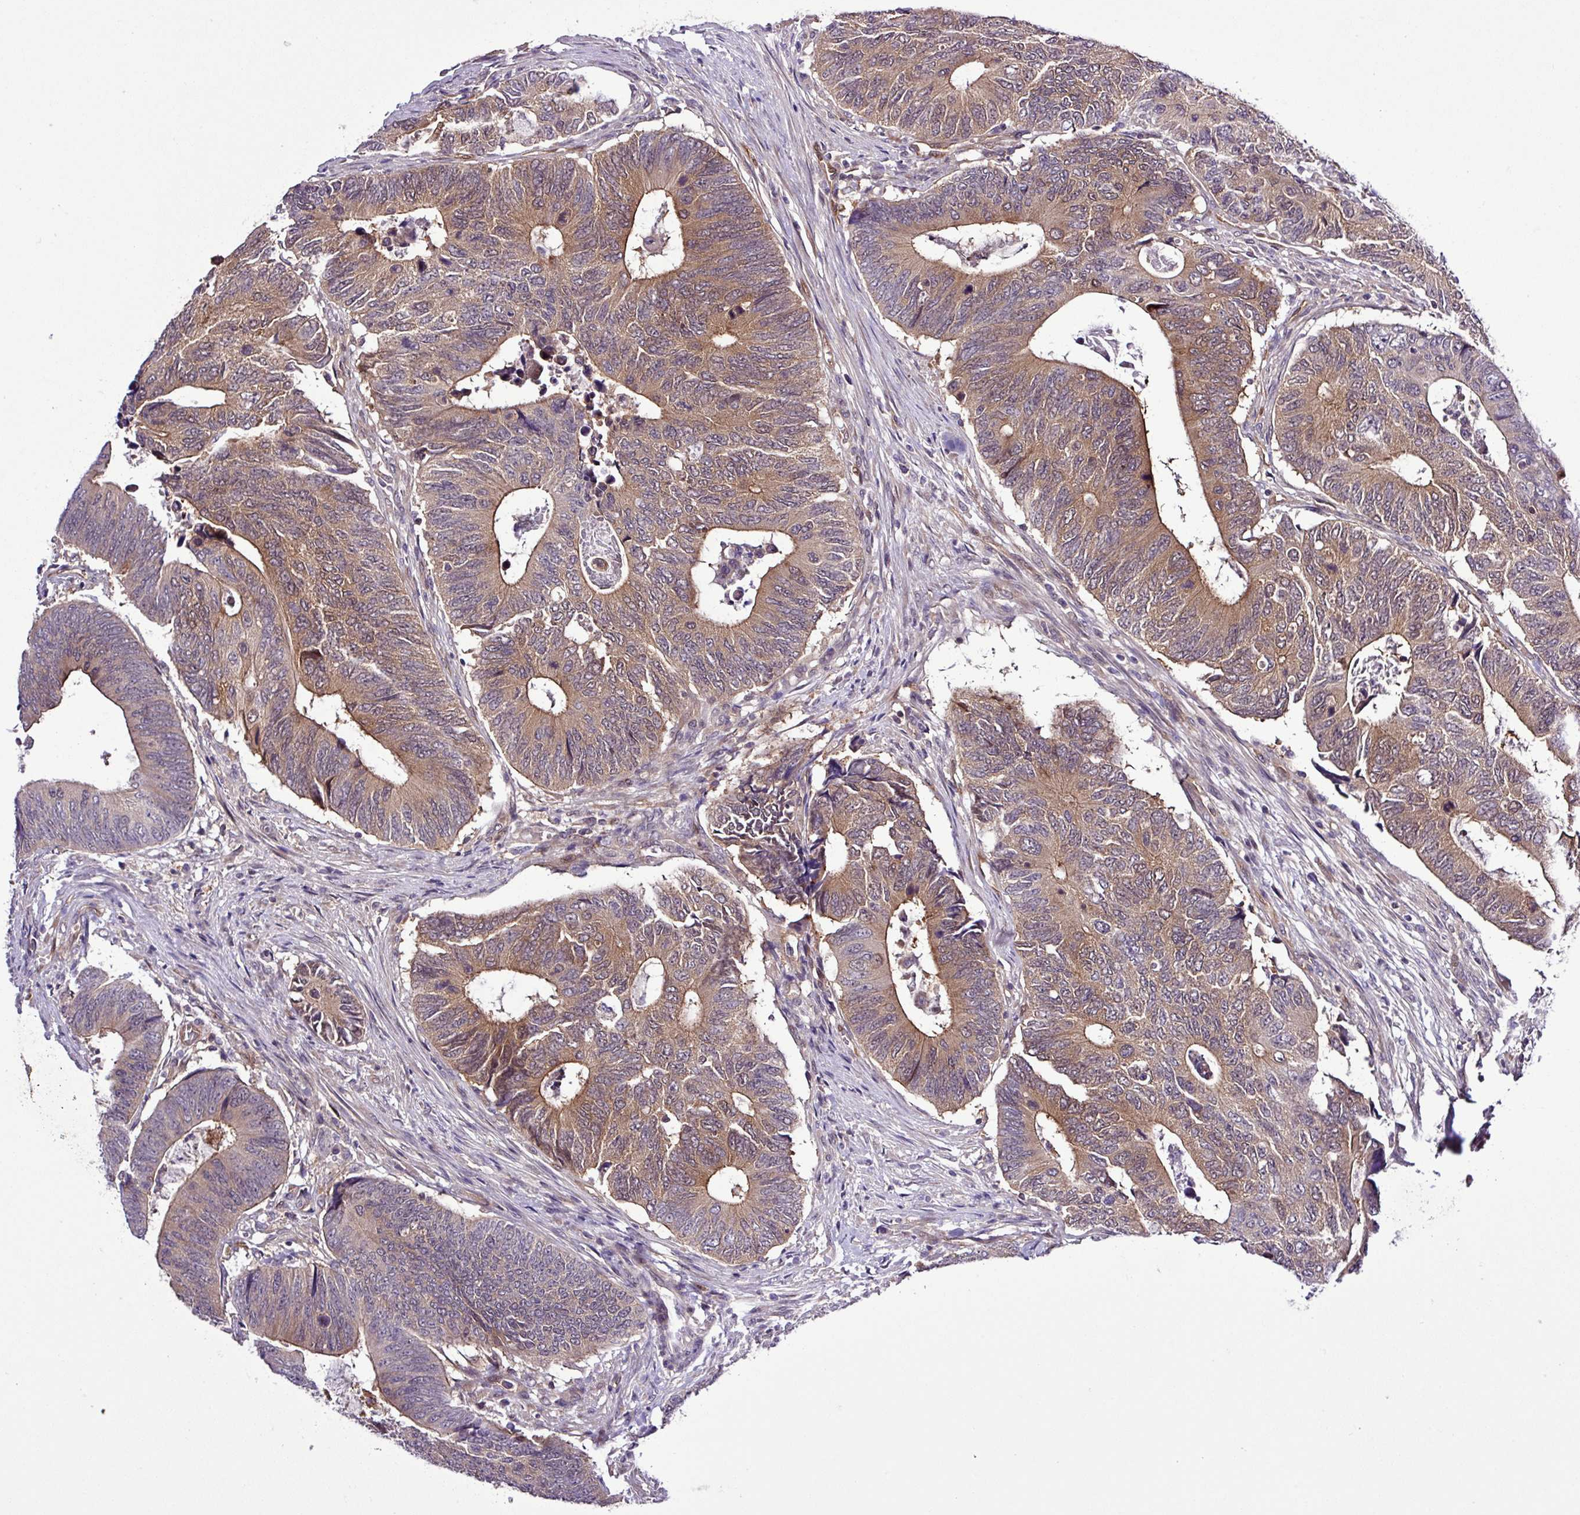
{"staining": {"intensity": "moderate", "quantity": ">75%", "location": "cytoplasmic/membranous"}, "tissue": "colorectal cancer", "cell_type": "Tumor cells", "image_type": "cancer", "snomed": [{"axis": "morphology", "description": "Adenocarcinoma, NOS"}, {"axis": "topography", "description": "Colon"}], "caption": "Colorectal cancer stained for a protein (brown) shows moderate cytoplasmic/membranous positive positivity in about >75% of tumor cells.", "gene": "CARHSP1", "patient": {"sex": "male", "age": 87}}